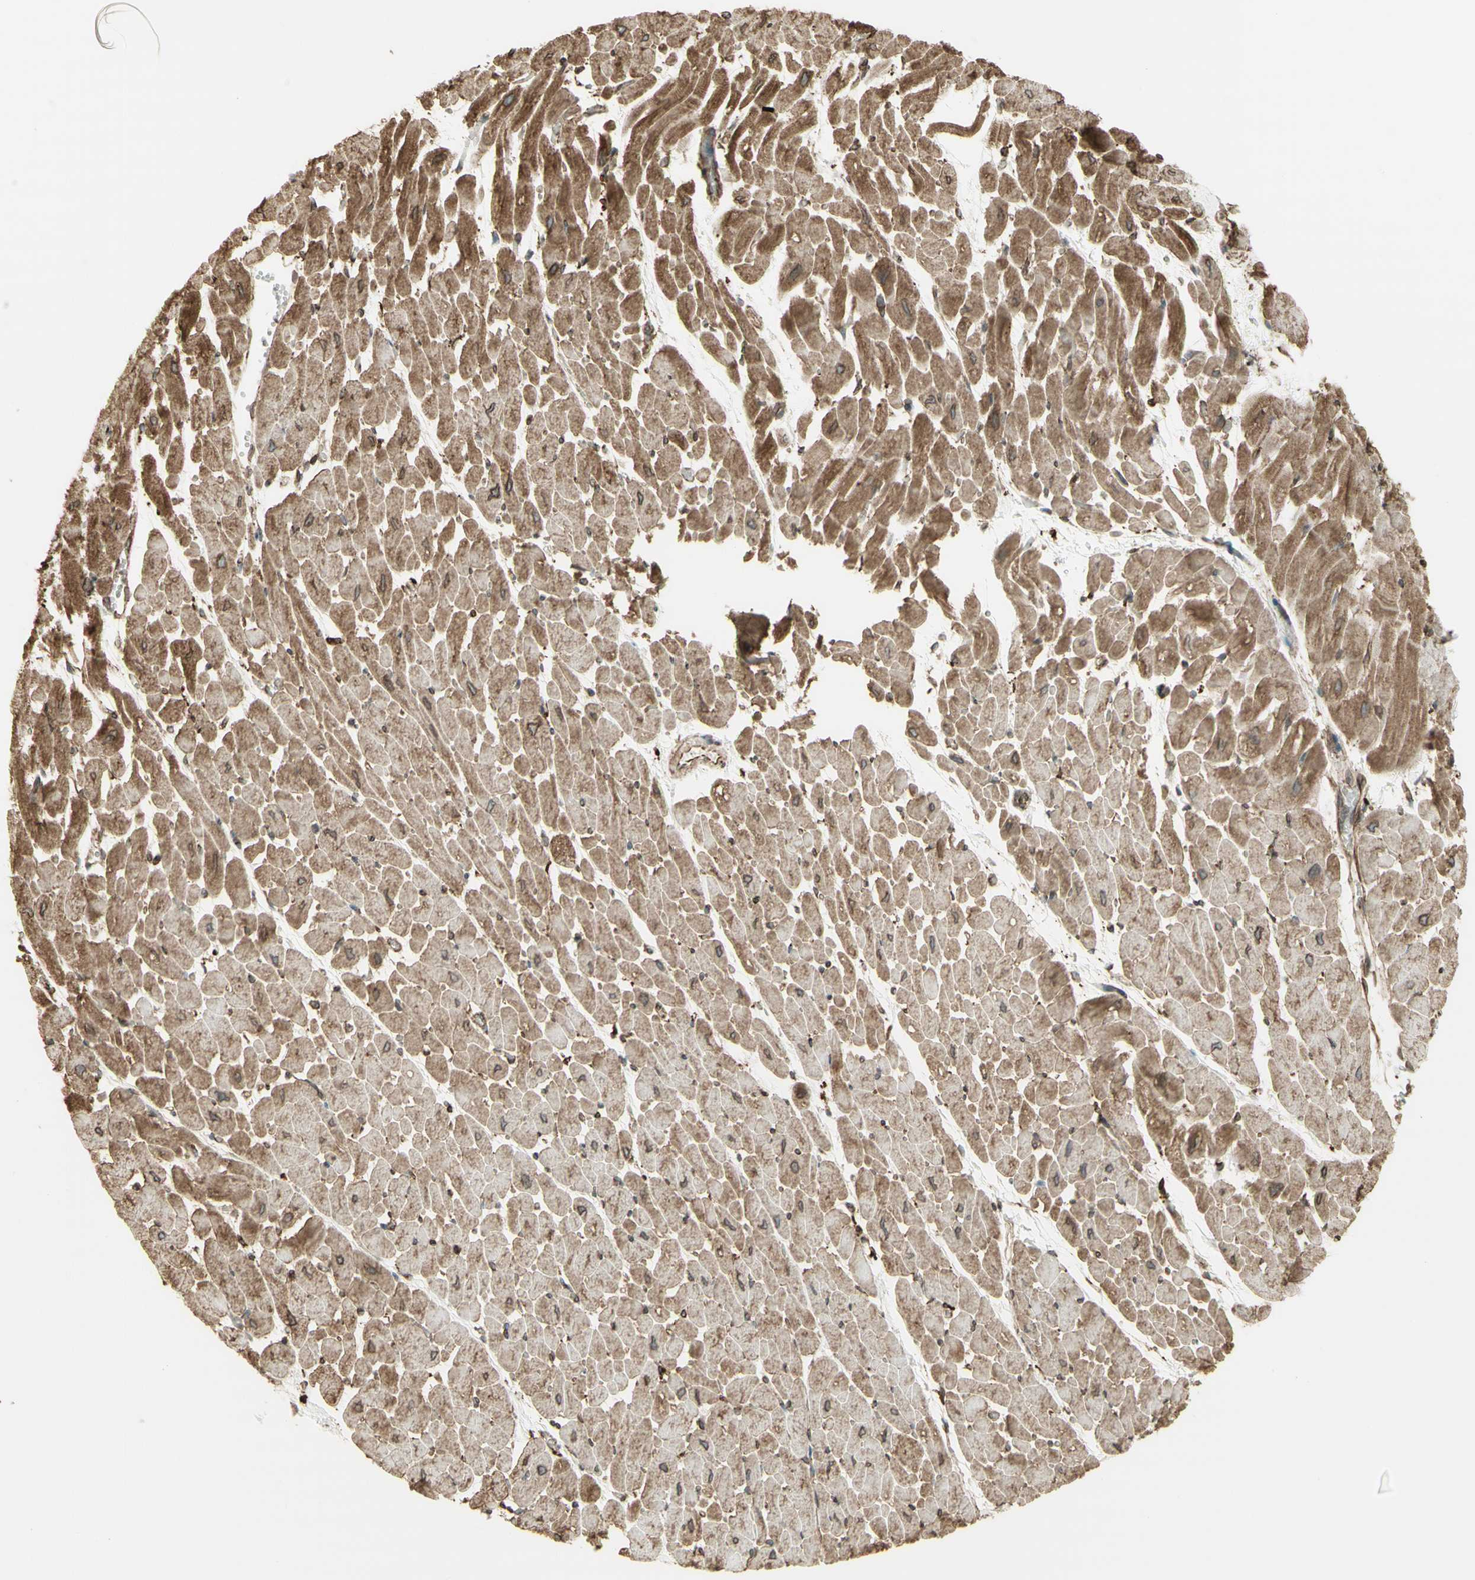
{"staining": {"intensity": "moderate", "quantity": ">75%", "location": "cytoplasmic/membranous"}, "tissue": "heart muscle", "cell_type": "Cardiomyocytes", "image_type": "normal", "snomed": [{"axis": "morphology", "description": "Normal tissue, NOS"}, {"axis": "topography", "description": "Heart"}], "caption": "A high-resolution histopathology image shows immunohistochemistry staining of normal heart muscle, which exhibits moderate cytoplasmic/membranous staining in about >75% of cardiomyocytes. The staining was performed using DAB, with brown indicating positive protein expression. Nuclei are stained blue with hematoxylin.", "gene": "CANX", "patient": {"sex": "male", "age": 45}}